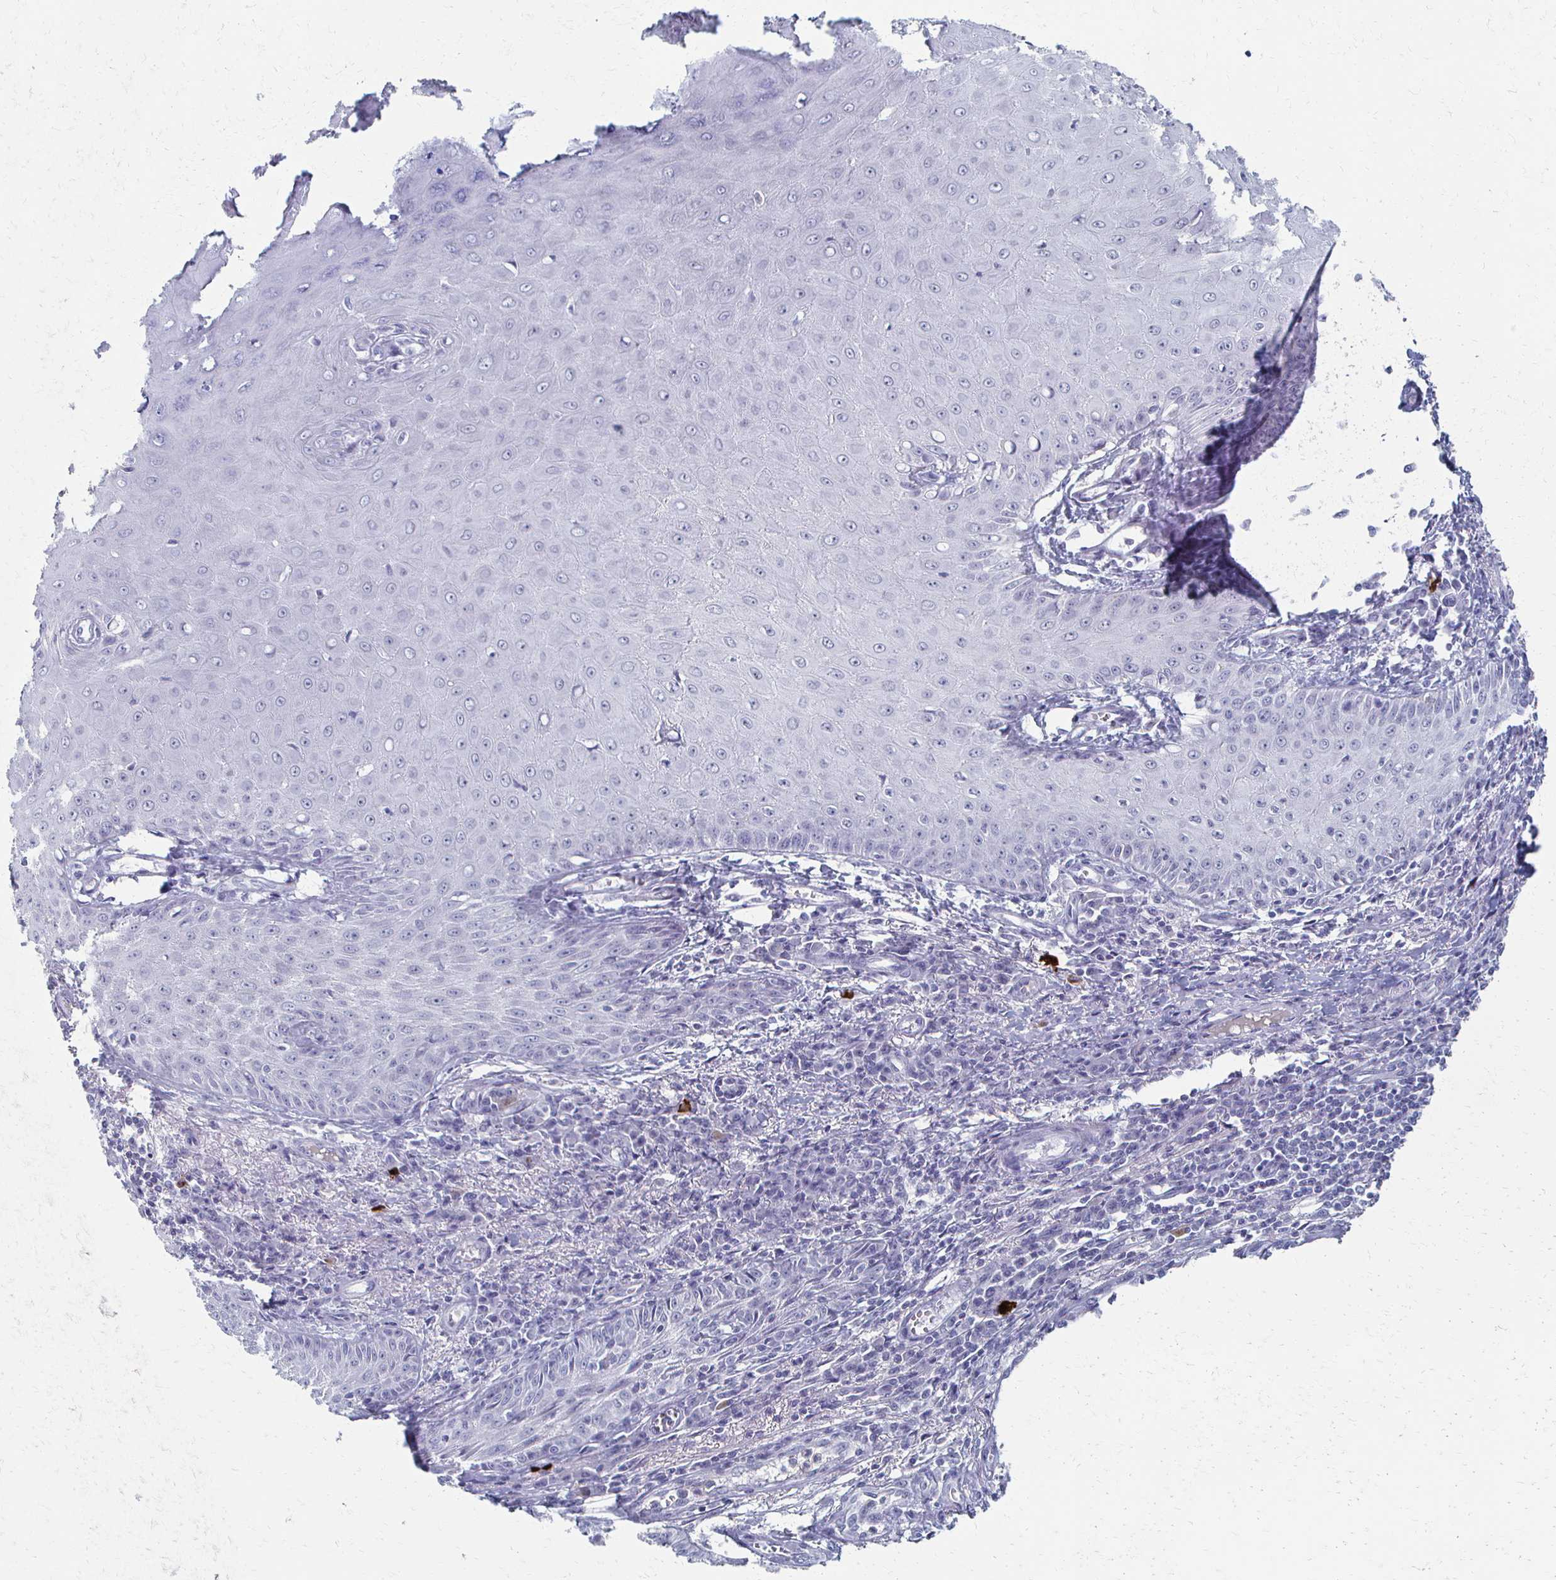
{"staining": {"intensity": "negative", "quantity": "none", "location": "none"}, "tissue": "skin cancer", "cell_type": "Tumor cells", "image_type": "cancer", "snomed": [{"axis": "morphology", "description": "Squamous cell carcinoma, NOS"}, {"axis": "topography", "description": "Skin"}], "caption": "The immunohistochemistry image has no significant expression in tumor cells of skin cancer (squamous cell carcinoma) tissue.", "gene": "CXCR2", "patient": {"sex": "male", "age": 70}}